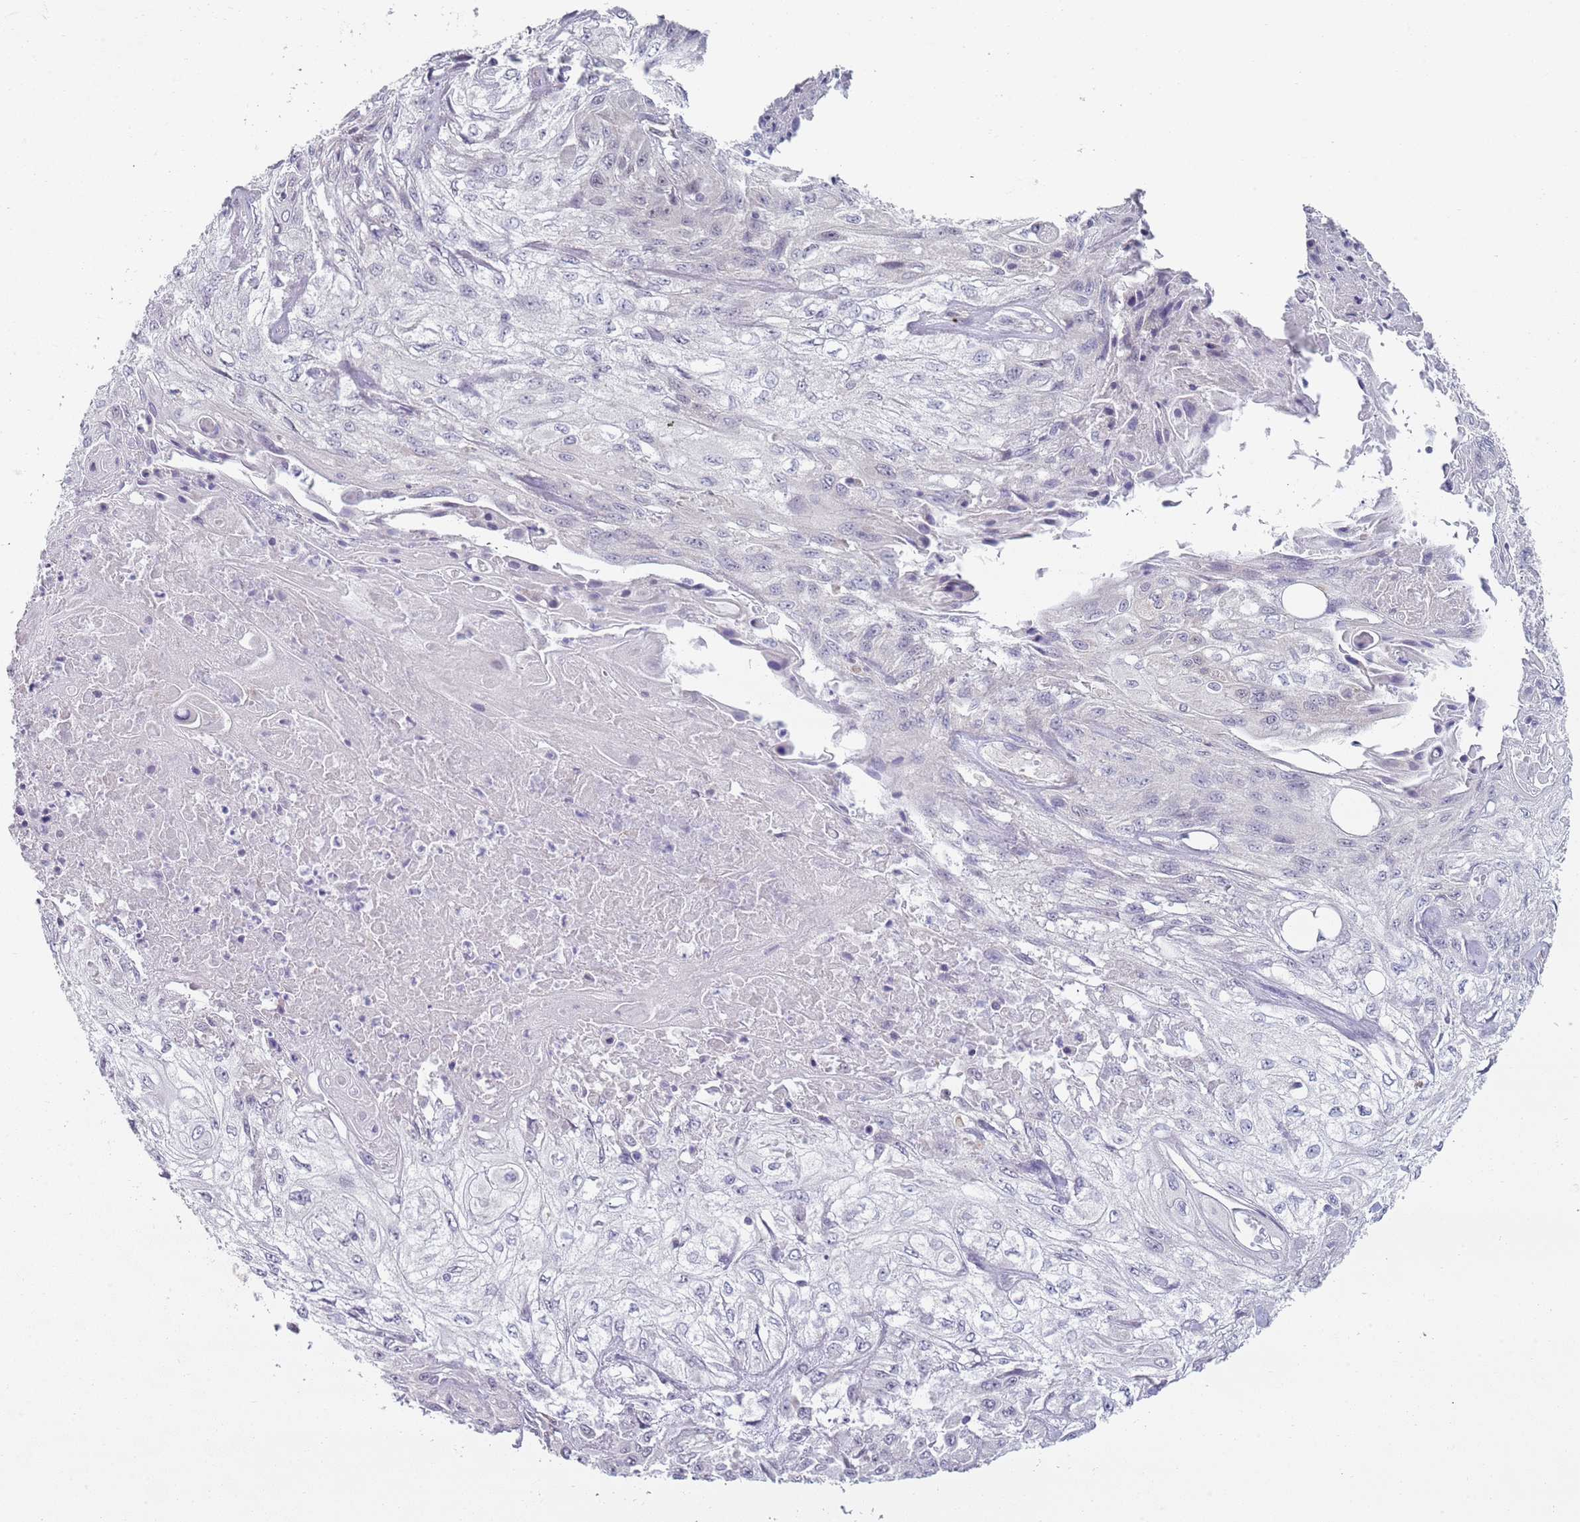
{"staining": {"intensity": "negative", "quantity": "none", "location": "none"}, "tissue": "skin cancer", "cell_type": "Tumor cells", "image_type": "cancer", "snomed": [{"axis": "morphology", "description": "Squamous cell carcinoma, NOS"}, {"axis": "morphology", "description": "Squamous cell carcinoma, metastatic, NOS"}, {"axis": "topography", "description": "Skin"}, {"axis": "topography", "description": "Lymph node"}], "caption": "Immunohistochemical staining of human skin metastatic squamous cell carcinoma demonstrates no significant positivity in tumor cells. (Brightfield microscopy of DAB immunohistochemistry (IHC) at high magnification).", "gene": "SMARCAL1", "patient": {"sex": "male", "age": 75}}